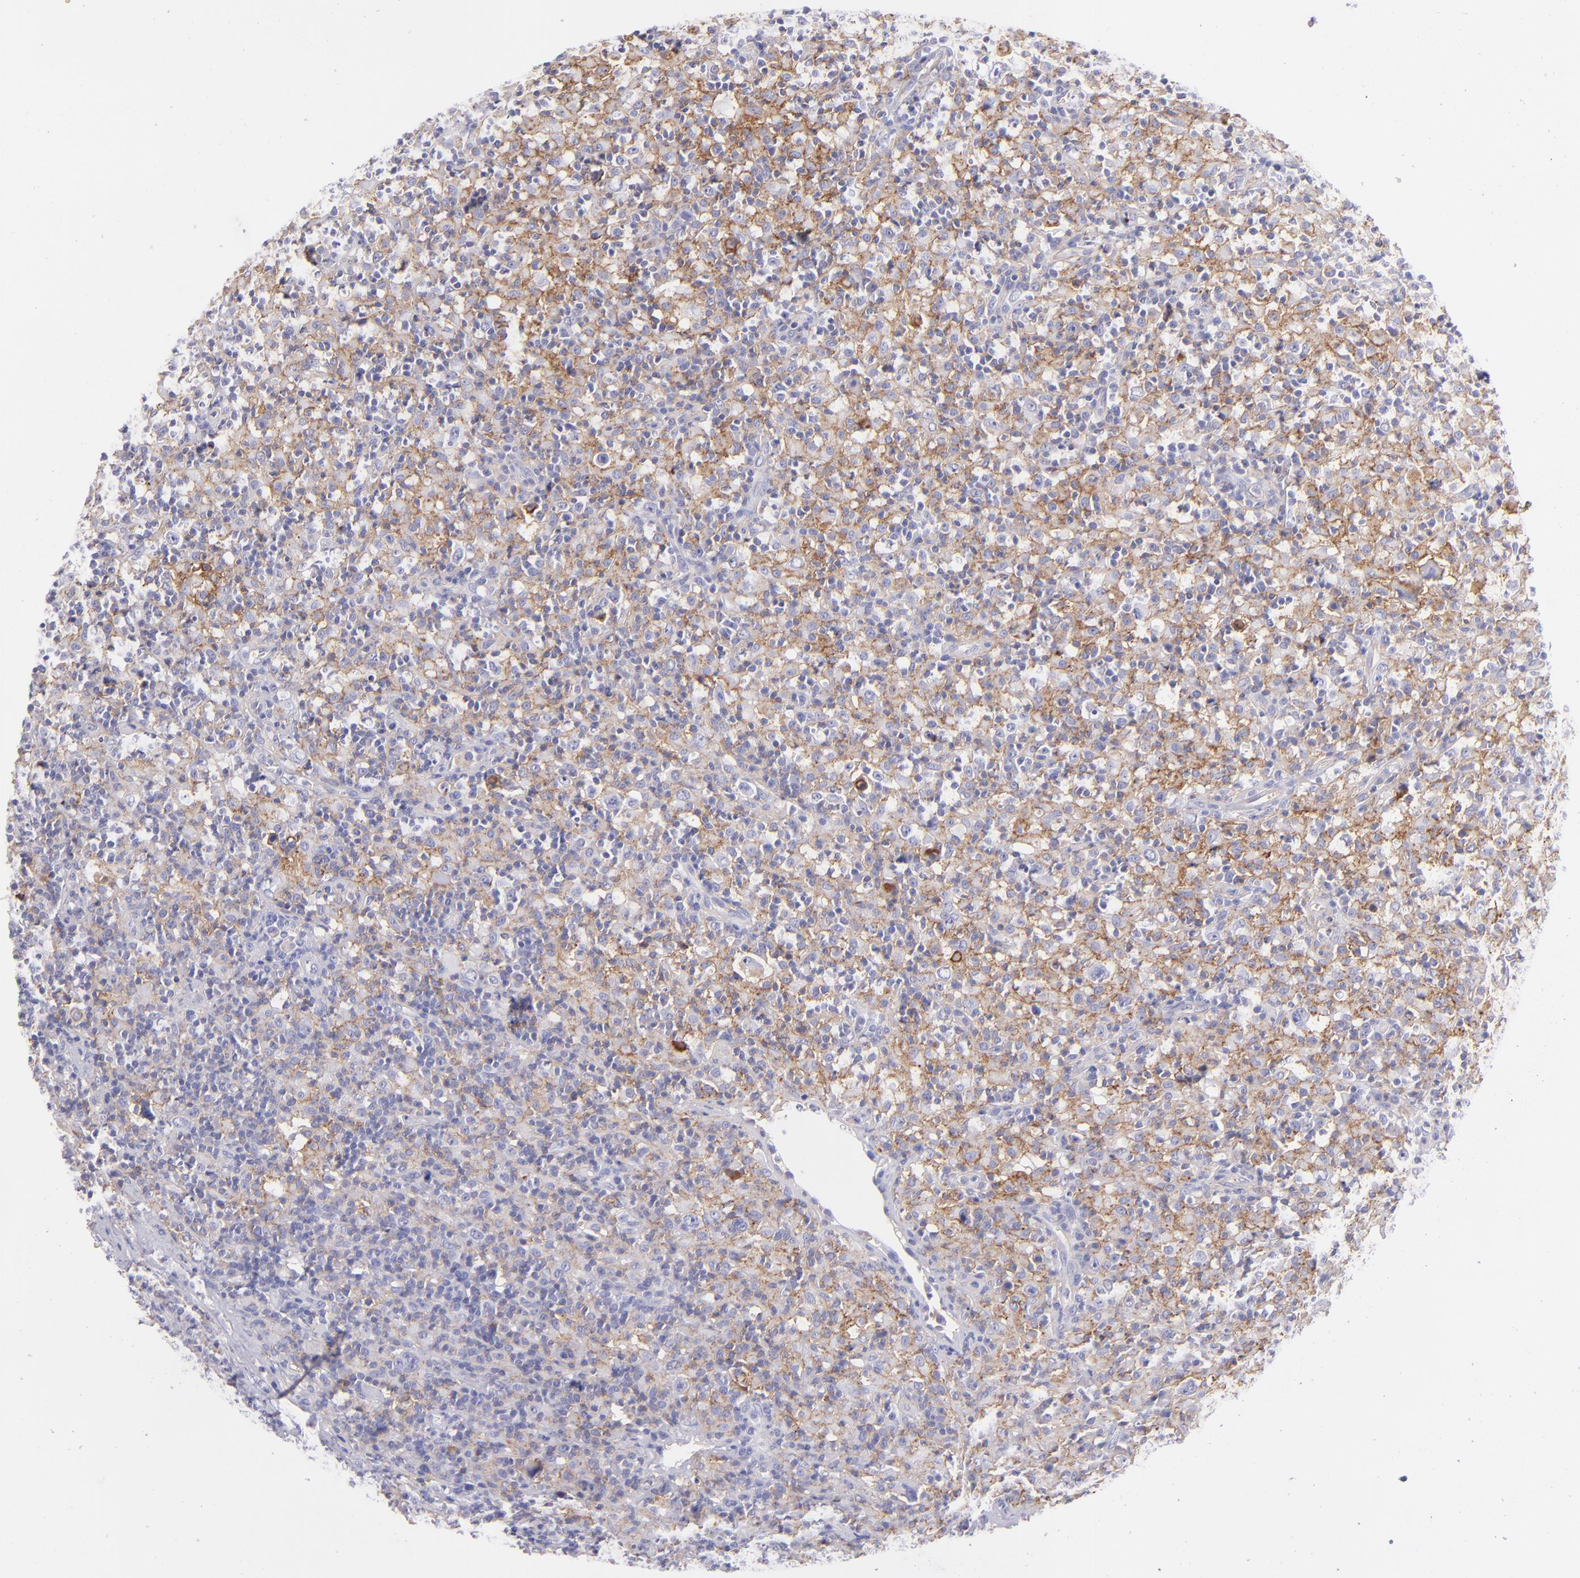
{"staining": {"intensity": "moderate", "quantity": "25%-75%", "location": "cytoplasmic/membranous"}, "tissue": "lymphoma", "cell_type": "Tumor cells", "image_type": "cancer", "snomed": [{"axis": "morphology", "description": "Hodgkin's disease, NOS"}, {"axis": "topography", "description": "Lymph node"}], "caption": "Protein positivity by immunohistochemistry demonstrates moderate cytoplasmic/membranous positivity in about 25%-75% of tumor cells in Hodgkin's disease. Immunohistochemistry stains the protein of interest in brown and the nuclei are stained blue.", "gene": "CD81", "patient": {"sex": "male", "age": 46}}